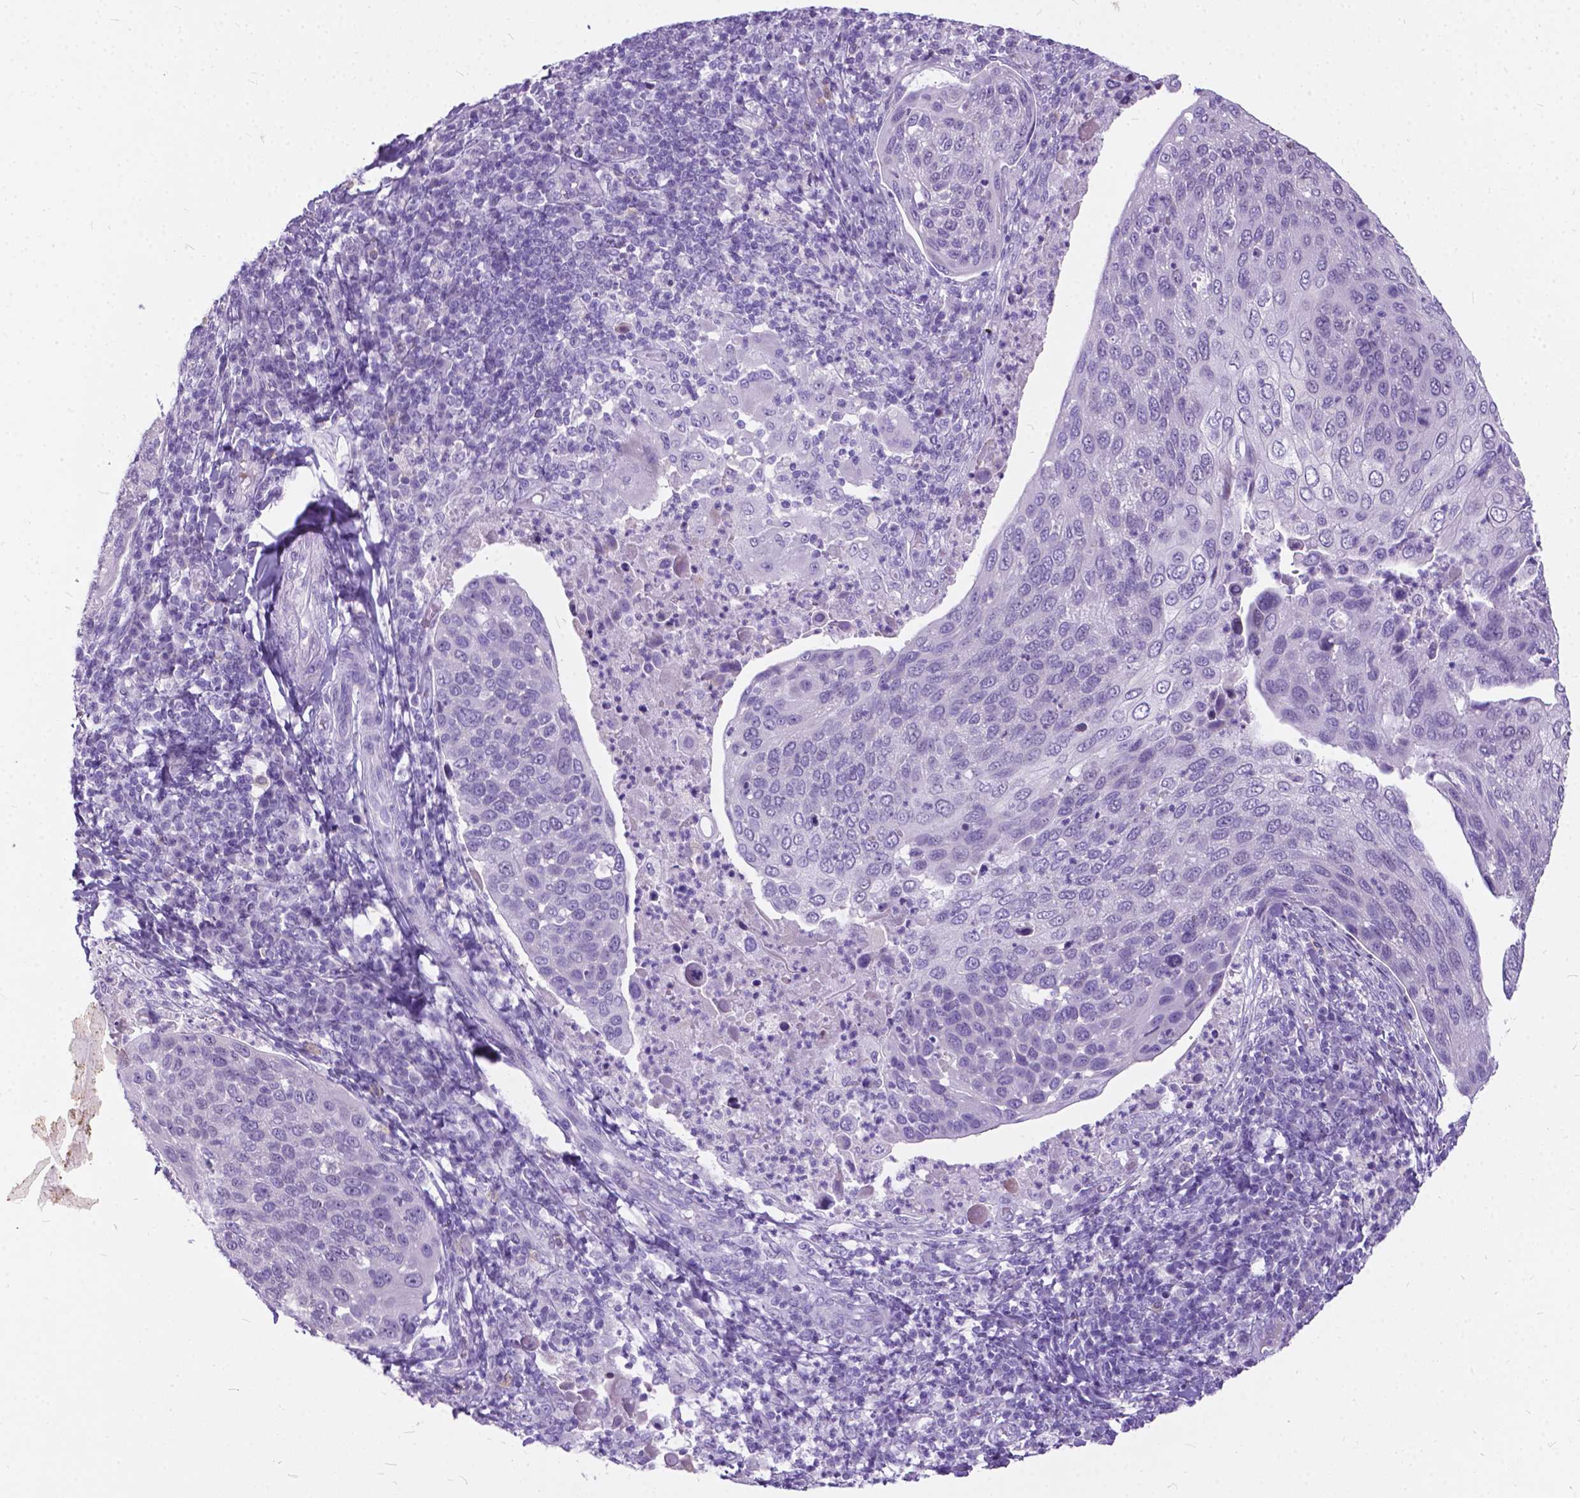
{"staining": {"intensity": "negative", "quantity": "none", "location": "none"}, "tissue": "cervical cancer", "cell_type": "Tumor cells", "image_type": "cancer", "snomed": [{"axis": "morphology", "description": "Squamous cell carcinoma, NOS"}, {"axis": "topography", "description": "Cervix"}], "caption": "A high-resolution histopathology image shows immunohistochemistry (IHC) staining of cervical cancer, which reveals no significant expression in tumor cells. (Brightfield microscopy of DAB (3,3'-diaminobenzidine) immunohistochemistry (IHC) at high magnification).", "gene": "BSND", "patient": {"sex": "female", "age": 54}}